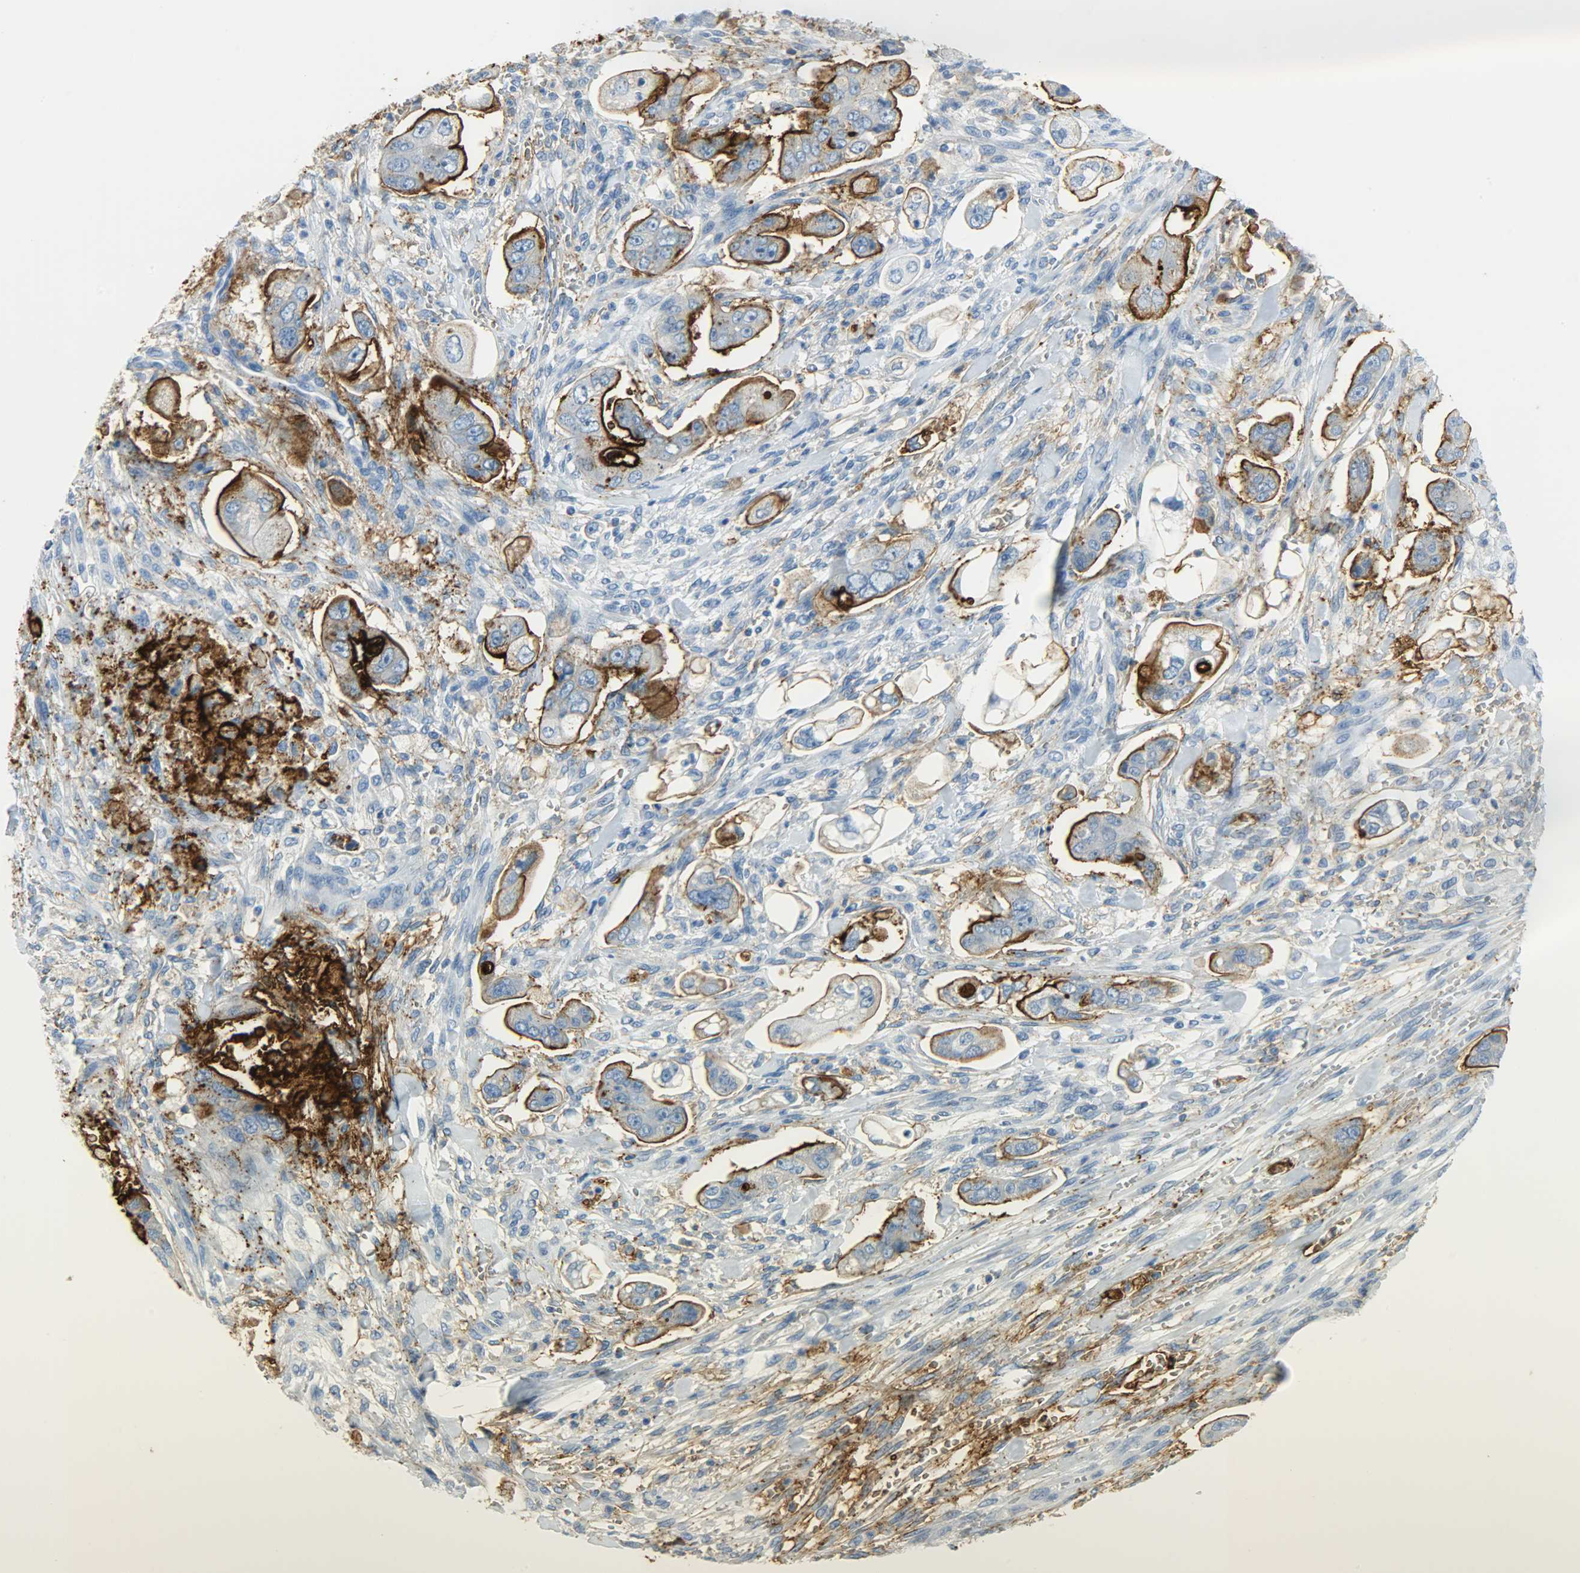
{"staining": {"intensity": "strong", "quantity": ">75%", "location": "cytoplasmic/membranous"}, "tissue": "stomach cancer", "cell_type": "Tumor cells", "image_type": "cancer", "snomed": [{"axis": "morphology", "description": "Adenocarcinoma, NOS"}, {"axis": "topography", "description": "Stomach"}], "caption": "Immunohistochemistry staining of adenocarcinoma (stomach), which displays high levels of strong cytoplasmic/membranous expression in approximately >75% of tumor cells indicating strong cytoplasmic/membranous protein expression. The staining was performed using DAB (3,3'-diaminobenzidine) (brown) for protein detection and nuclei were counterstained in hematoxylin (blue).", "gene": "PROM1", "patient": {"sex": "male", "age": 62}}